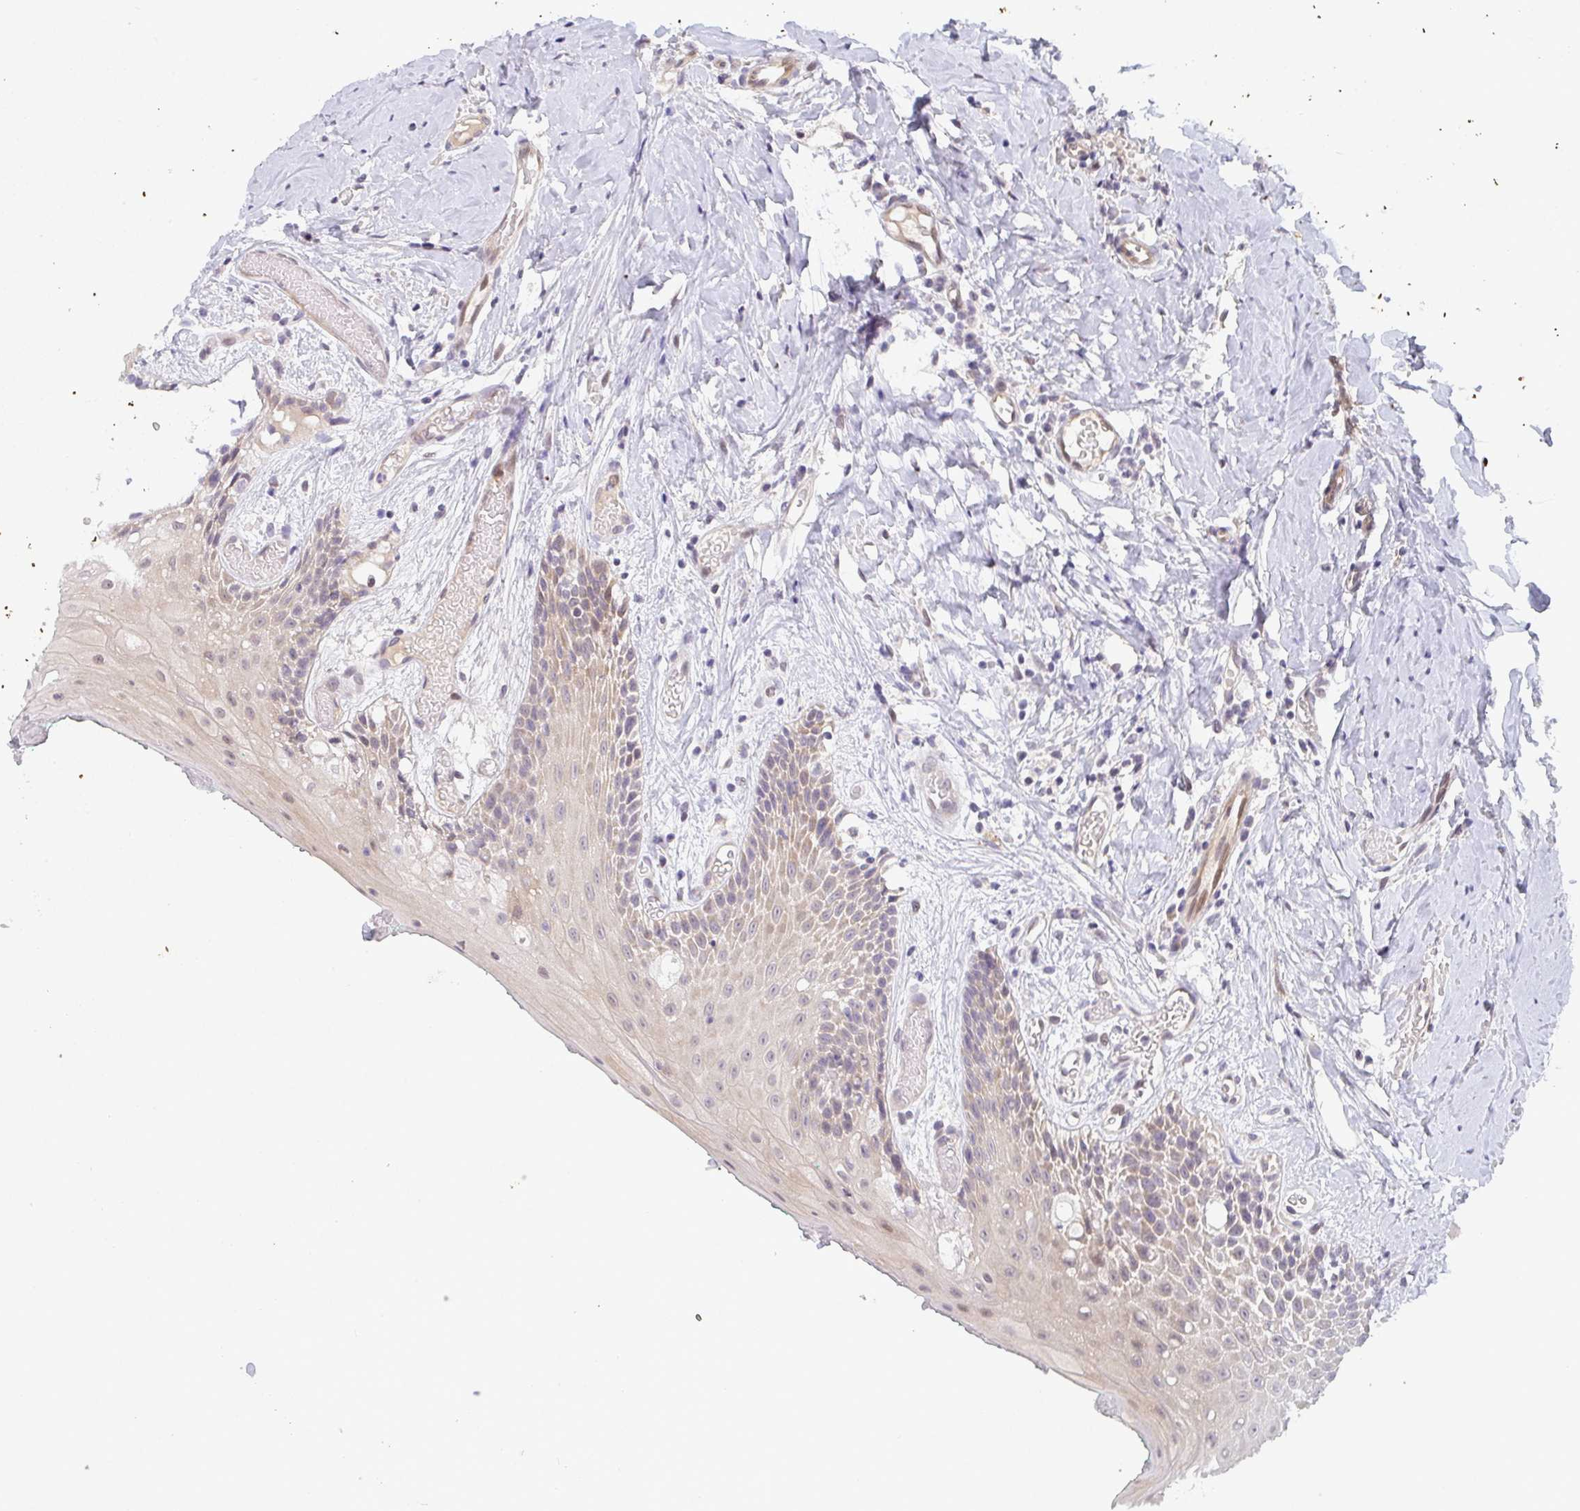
{"staining": {"intensity": "weak", "quantity": "25%-75%", "location": "cytoplasmic/membranous"}, "tissue": "oral mucosa", "cell_type": "Squamous epithelial cells", "image_type": "normal", "snomed": [{"axis": "morphology", "description": "Normal tissue, NOS"}, {"axis": "topography", "description": "Oral tissue"}, {"axis": "topography", "description": "Tounge, NOS"}], "caption": "Oral mucosa stained with DAB (3,3'-diaminobenzidine) IHC reveals low levels of weak cytoplasmic/membranous staining in about 25%-75% of squamous epithelial cells. The staining is performed using DAB brown chromogen to label protein expression. The nuclei are counter-stained blue using hematoxylin.", "gene": "TNFRSF10A", "patient": {"sex": "female", "age": 62}}